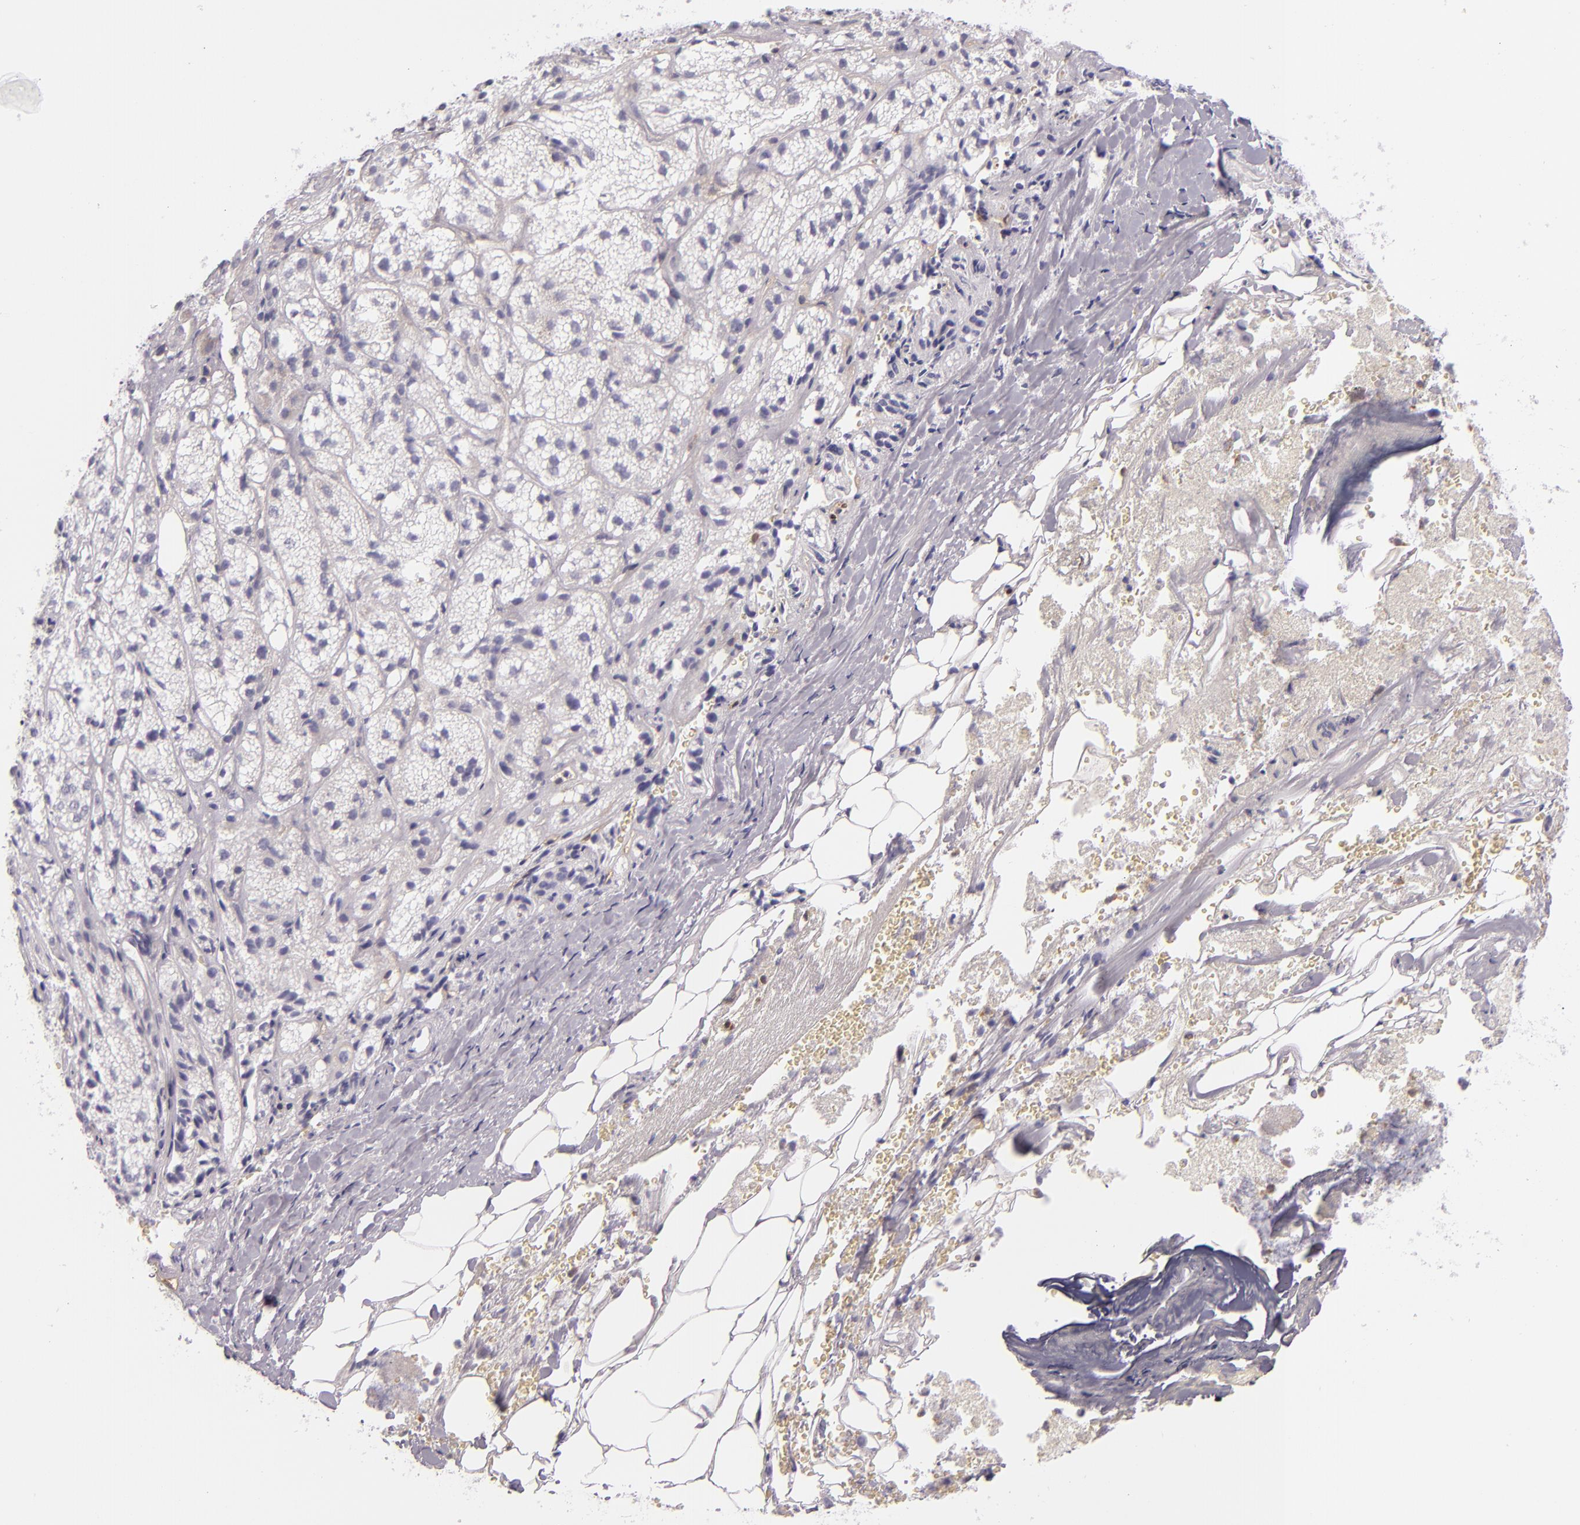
{"staining": {"intensity": "negative", "quantity": "none", "location": "none"}, "tissue": "adrenal gland", "cell_type": "Glandular cells", "image_type": "normal", "snomed": [{"axis": "morphology", "description": "Normal tissue, NOS"}, {"axis": "topography", "description": "Adrenal gland"}], "caption": "Immunohistochemistry (IHC) image of benign adrenal gland: adrenal gland stained with DAB demonstrates no significant protein expression in glandular cells. (DAB immunohistochemistry (IHC) with hematoxylin counter stain).", "gene": "CEACAM1", "patient": {"sex": "female", "age": 71}}